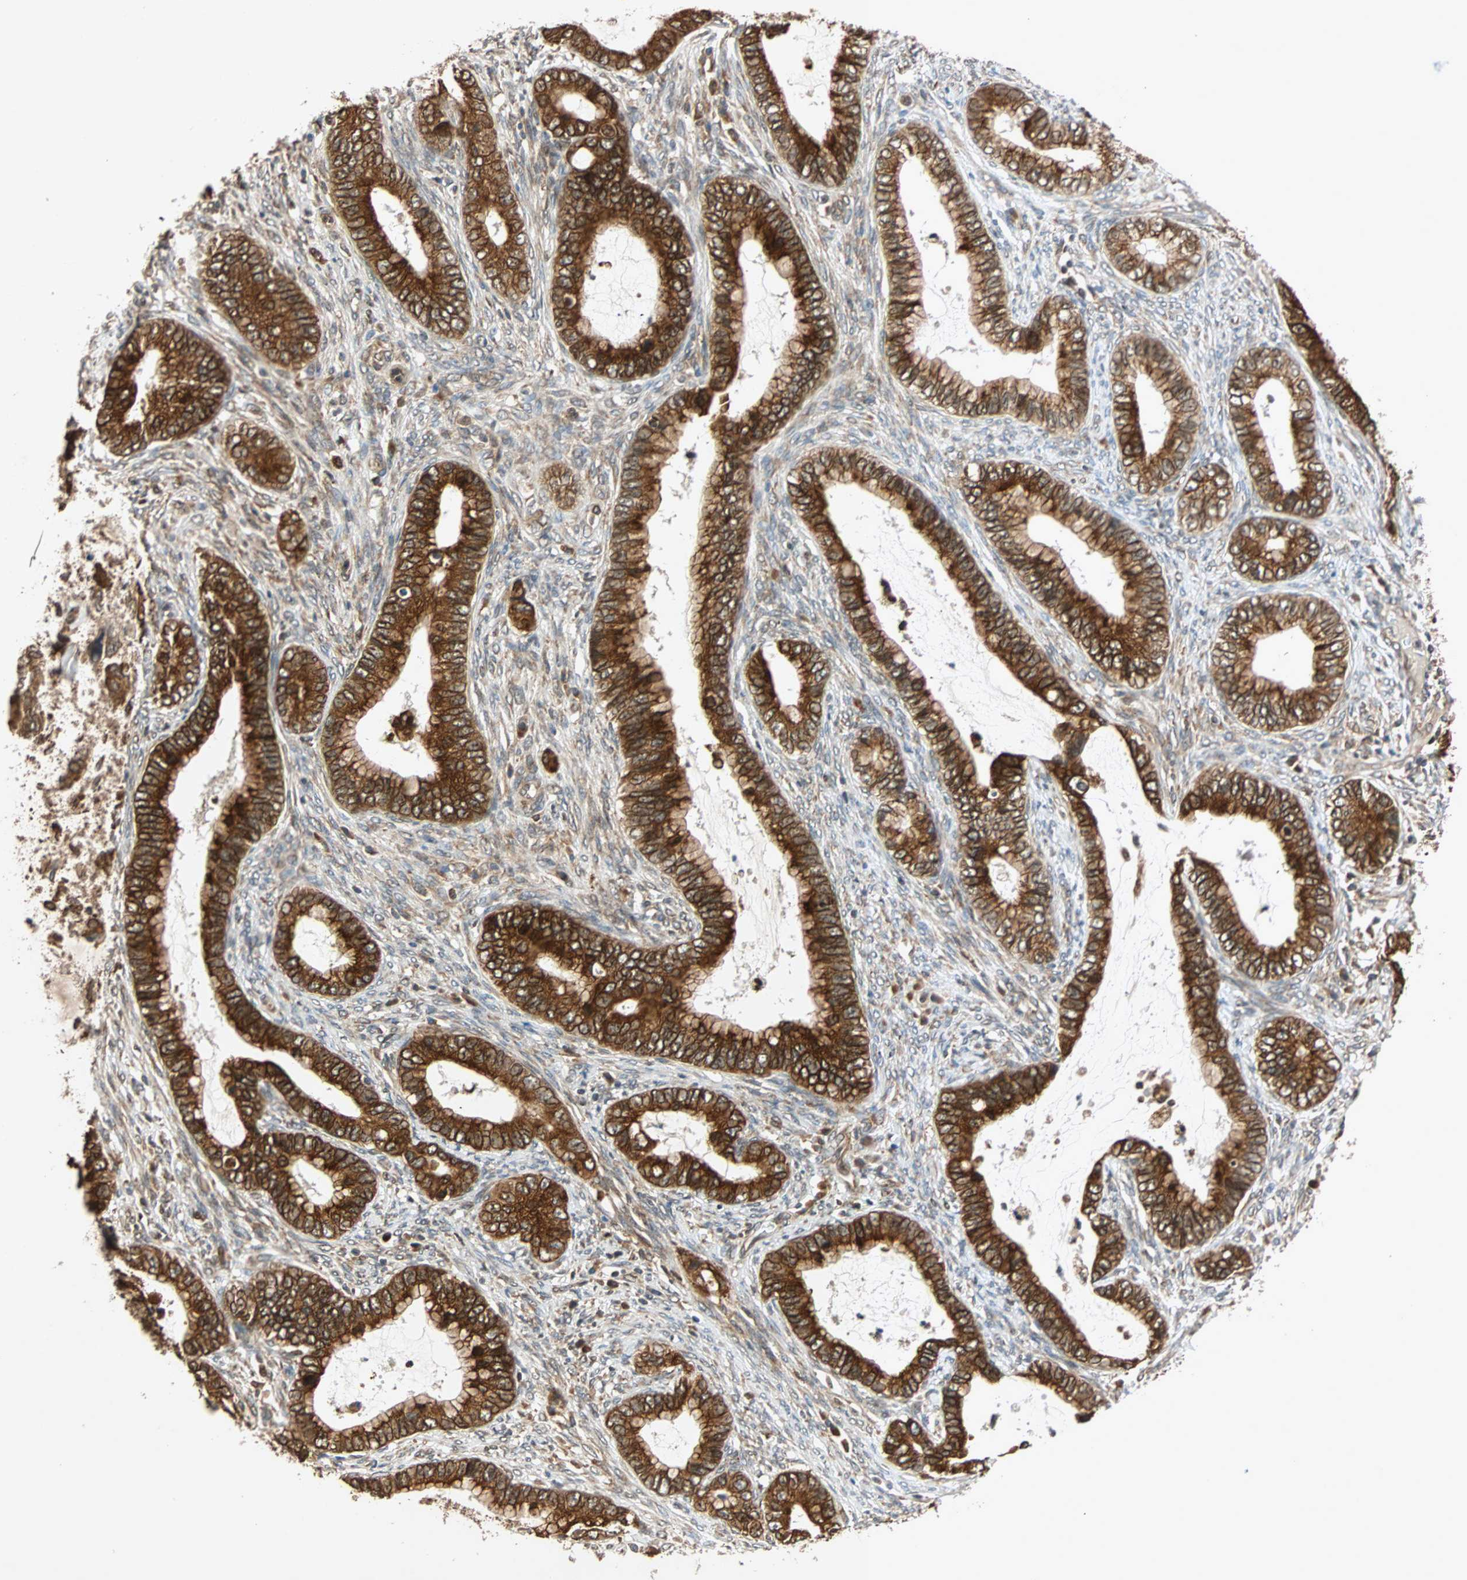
{"staining": {"intensity": "strong", "quantity": ">75%", "location": "cytoplasmic/membranous"}, "tissue": "cervical cancer", "cell_type": "Tumor cells", "image_type": "cancer", "snomed": [{"axis": "morphology", "description": "Adenocarcinoma, NOS"}, {"axis": "topography", "description": "Cervix"}], "caption": "Human adenocarcinoma (cervical) stained with a protein marker demonstrates strong staining in tumor cells.", "gene": "AUP1", "patient": {"sex": "female", "age": 44}}